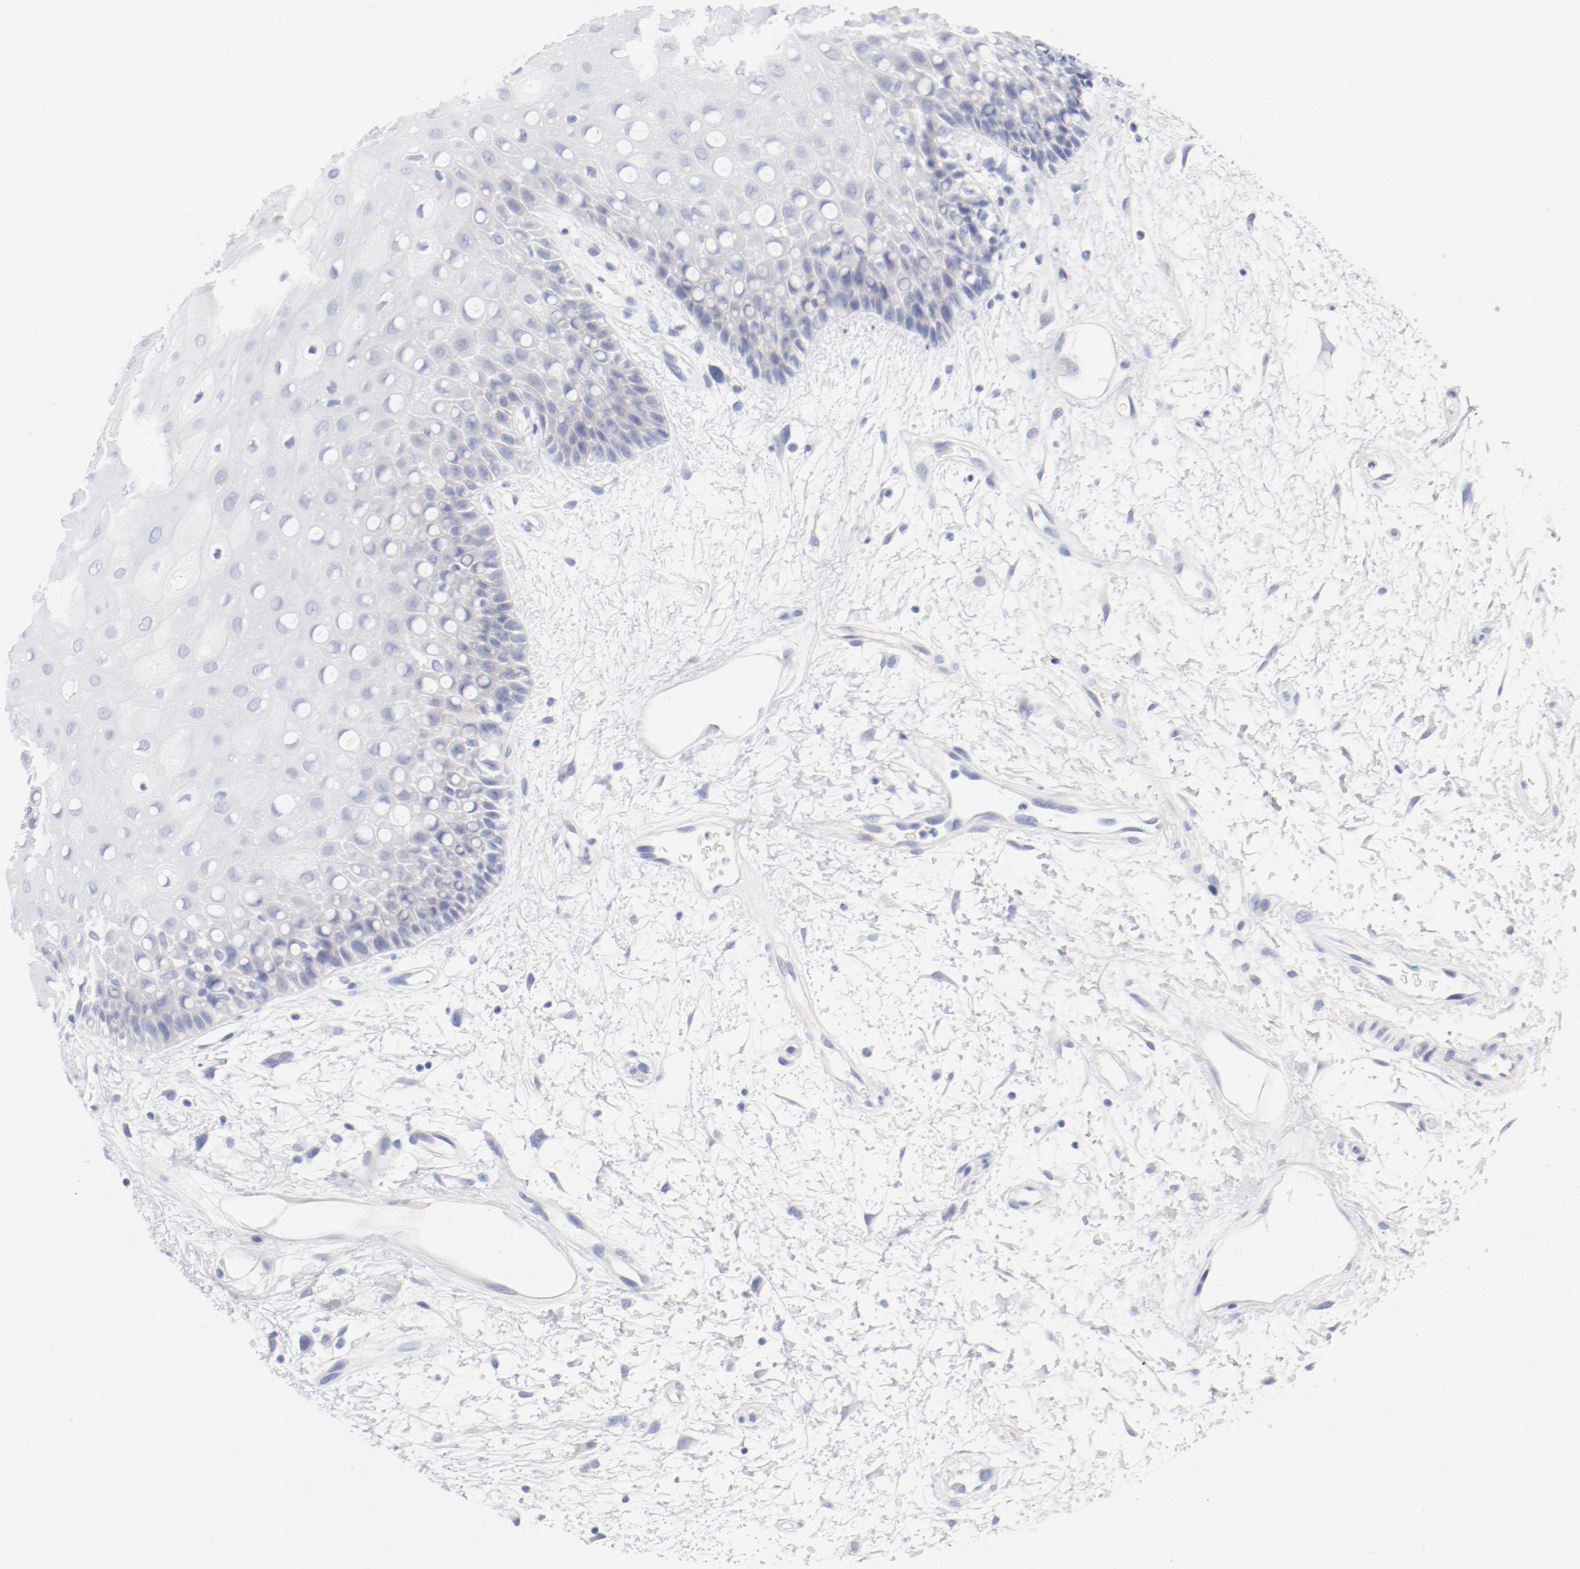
{"staining": {"intensity": "negative", "quantity": "none", "location": "none"}, "tissue": "oral mucosa", "cell_type": "Squamous epithelial cells", "image_type": "normal", "snomed": [{"axis": "morphology", "description": "Normal tissue, NOS"}, {"axis": "morphology", "description": "Squamous cell carcinoma, NOS"}, {"axis": "topography", "description": "Skeletal muscle"}, {"axis": "topography", "description": "Oral tissue"}, {"axis": "topography", "description": "Head-Neck"}], "caption": "Immunohistochemical staining of benign human oral mucosa shows no significant positivity in squamous epithelial cells.", "gene": "HOMER1", "patient": {"sex": "female", "age": 84}}